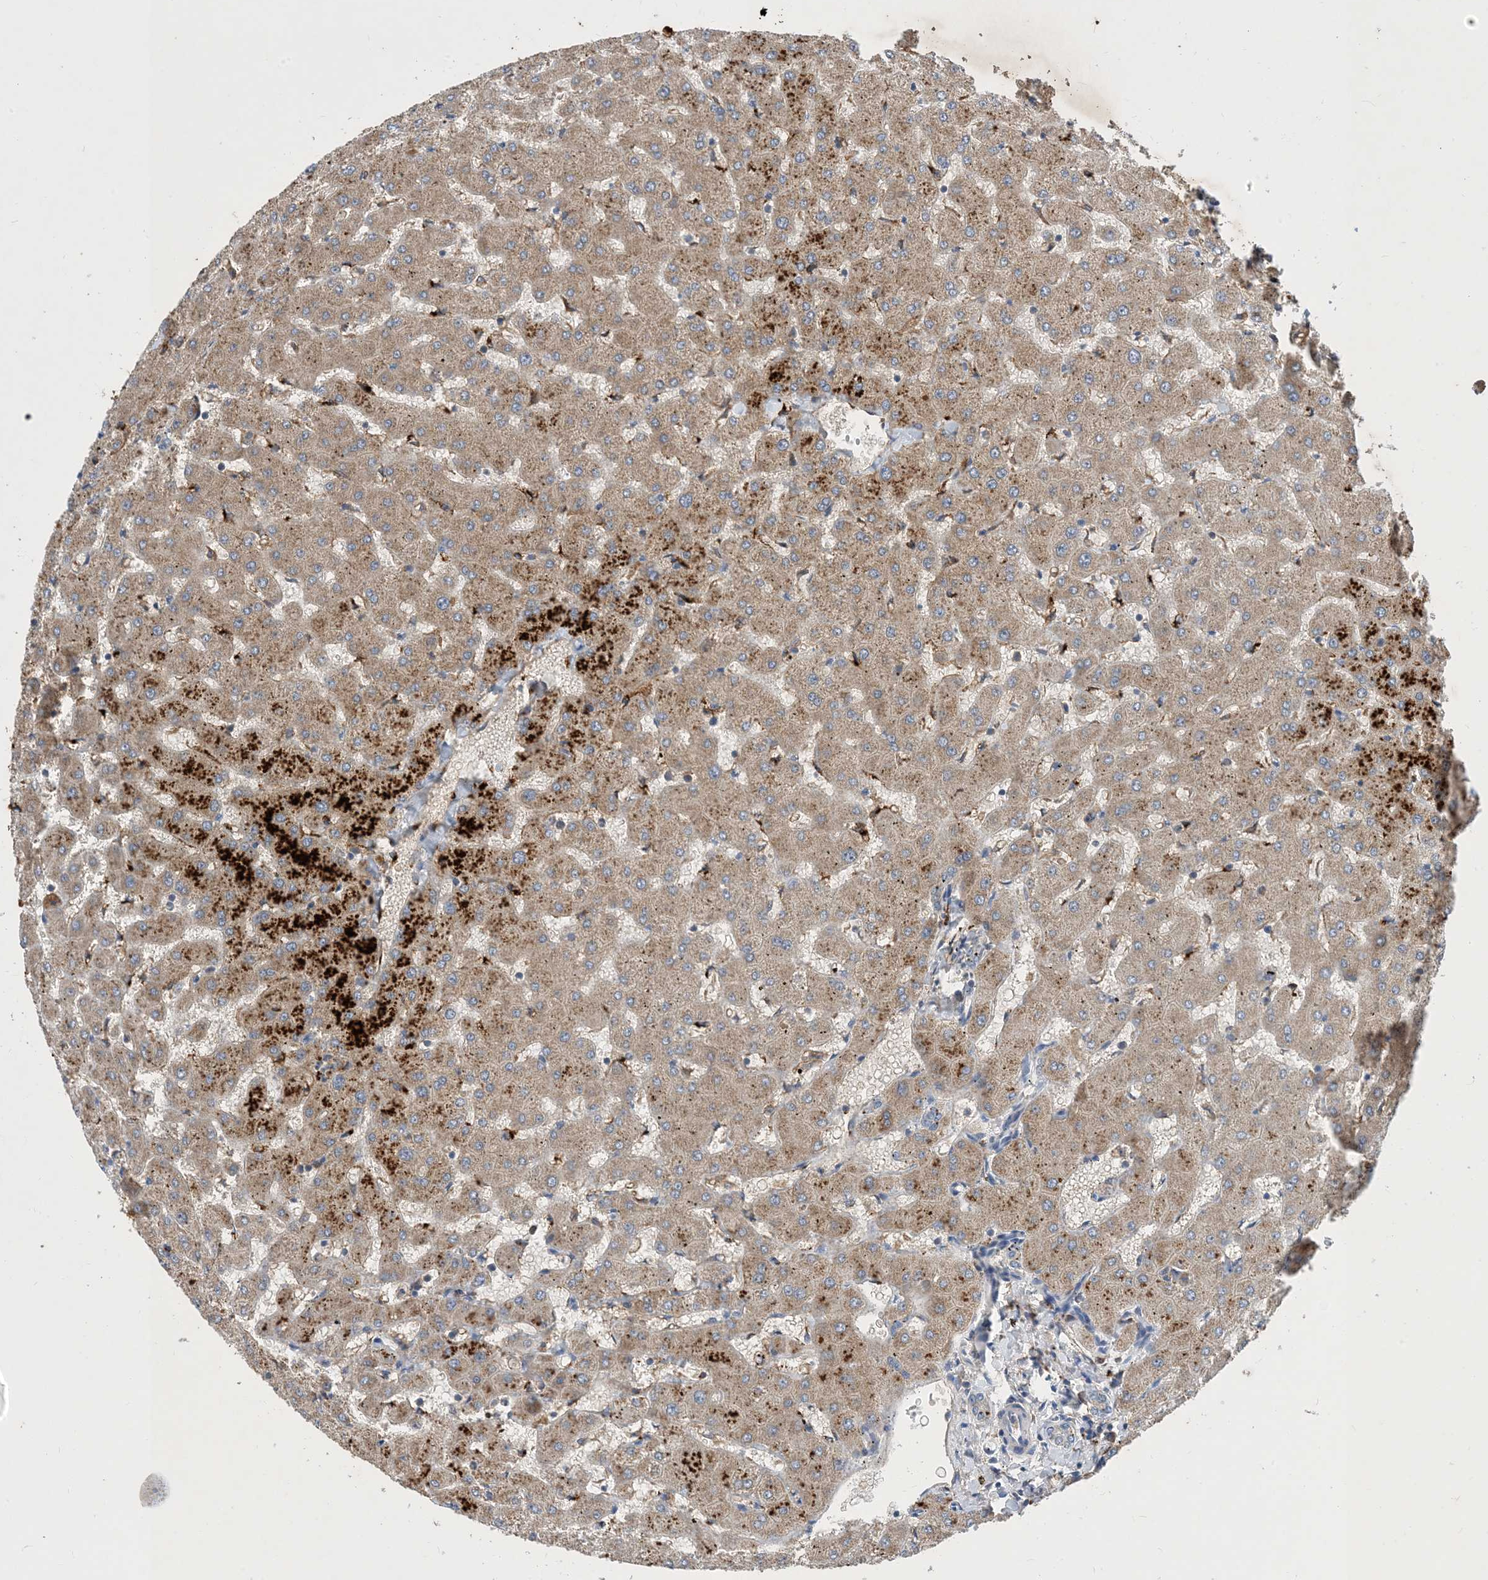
{"staining": {"intensity": "negative", "quantity": "none", "location": "none"}, "tissue": "liver", "cell_type": "Cholangiocytes", "image_type": "normal", "snomed": [{"axis": "morphology", "description": "Normal tissue, NOS"}, {"axis": "topography", "description": "Liver"}], "caption": "Human liver stained for a protein using immunohistochemistry (IHC) reveals no staining in cholangiocytes.", "gene": "STK19", "patient": {"sex": "female", "age": 63}}